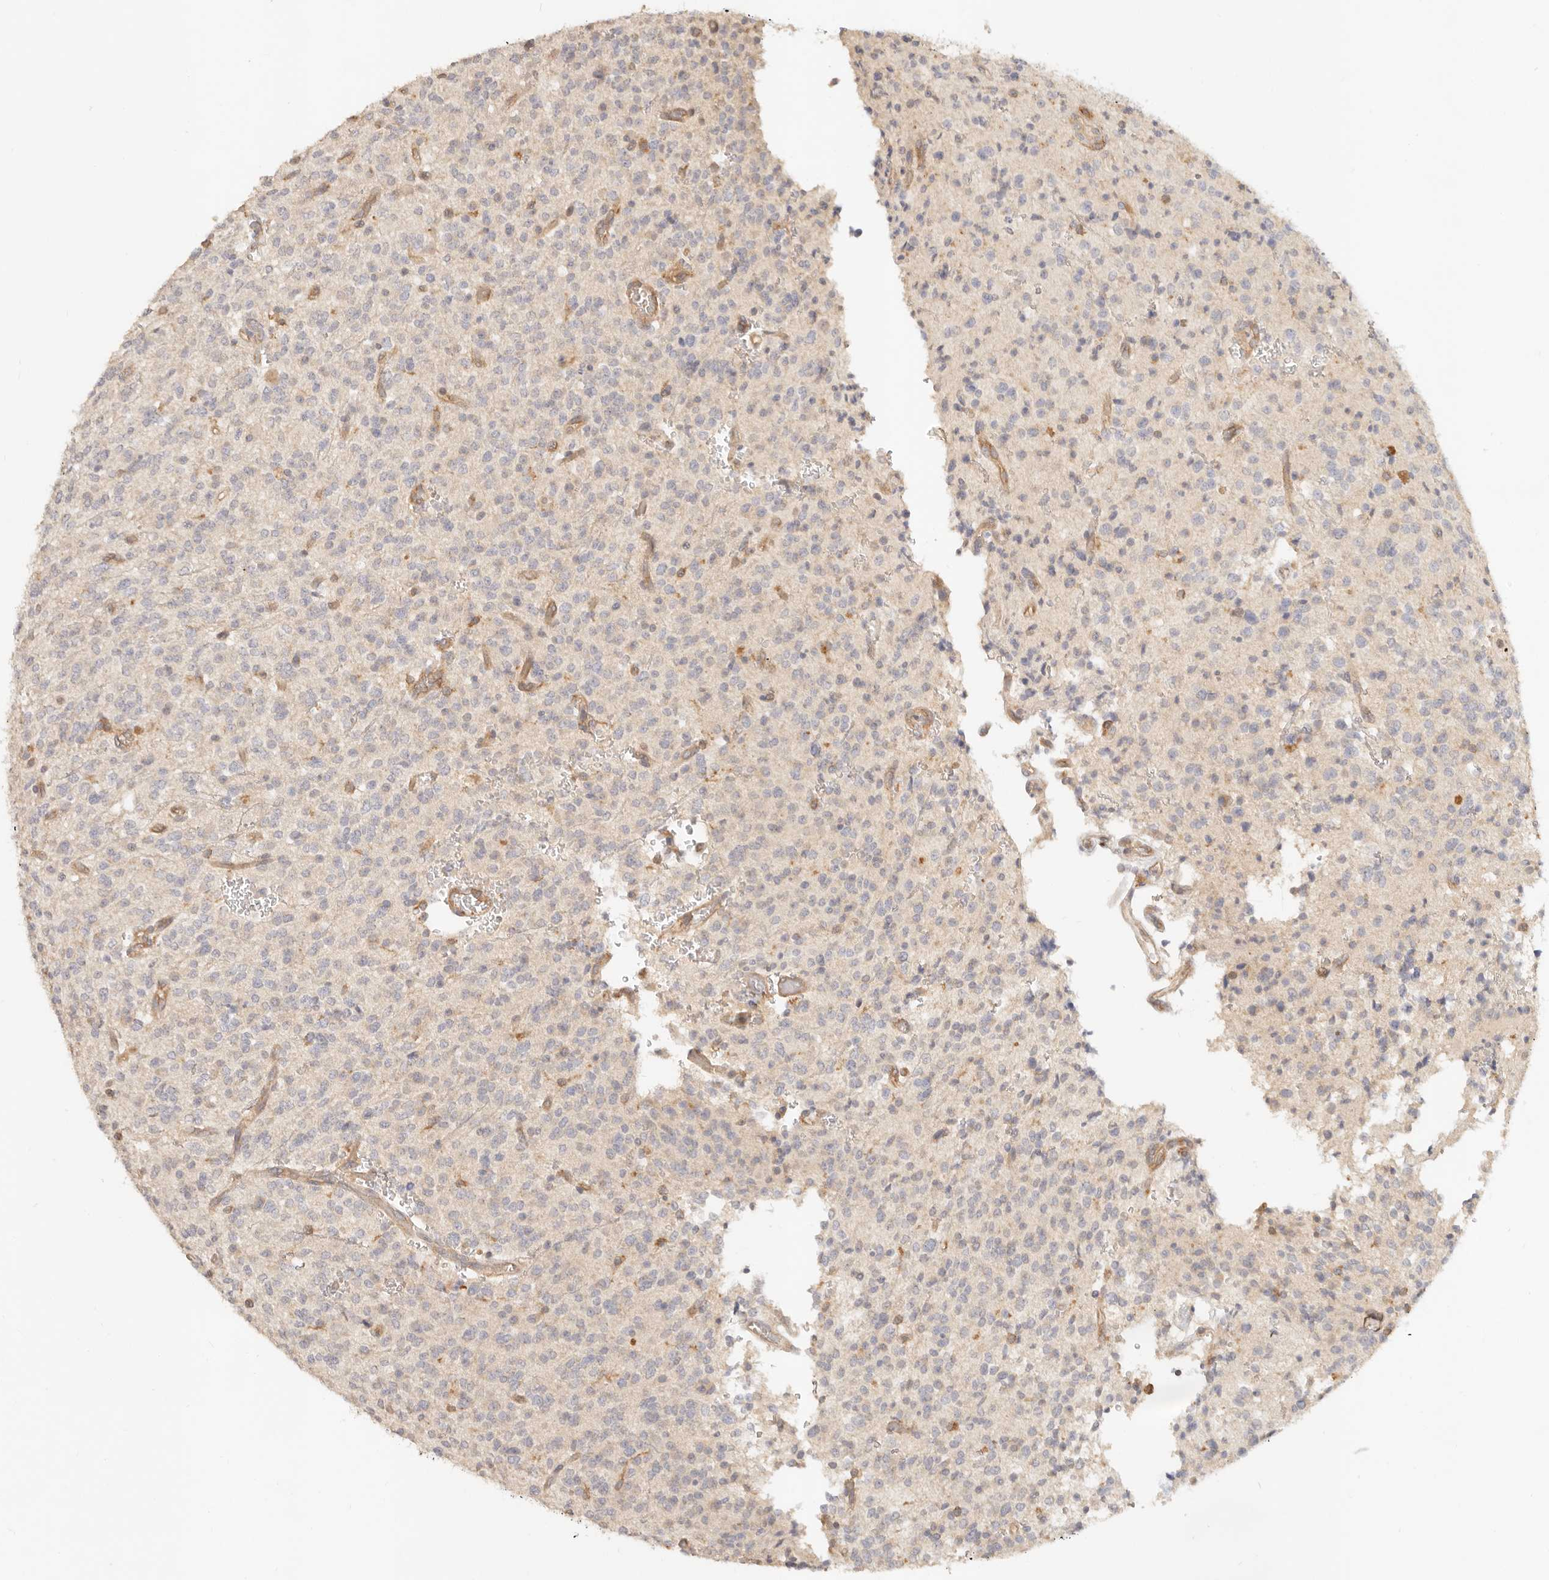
{"staining": {"intensity": "negative", "quantity": "none", "location": "none"}, "tissue": "glioma", "cell_type": "Tumor cells", "image_type": "cancer", "snomed": [{"axis": "morphology", "description": "Glioma, malignant, High grade"}, {"axis": "topography", "description": "Brain"}], "caption": "The IHC histopathology image has no significant positivity in tumor cells of malignant glioma (high-grade) tissue. (DAB (3,3'-diaminobenzidine) immunohistochemistry (IHC) visualized using brightfield microscopy, high magnification).", "gene": "NECAP2", "patient": {"sex": "male", "age": 34}}